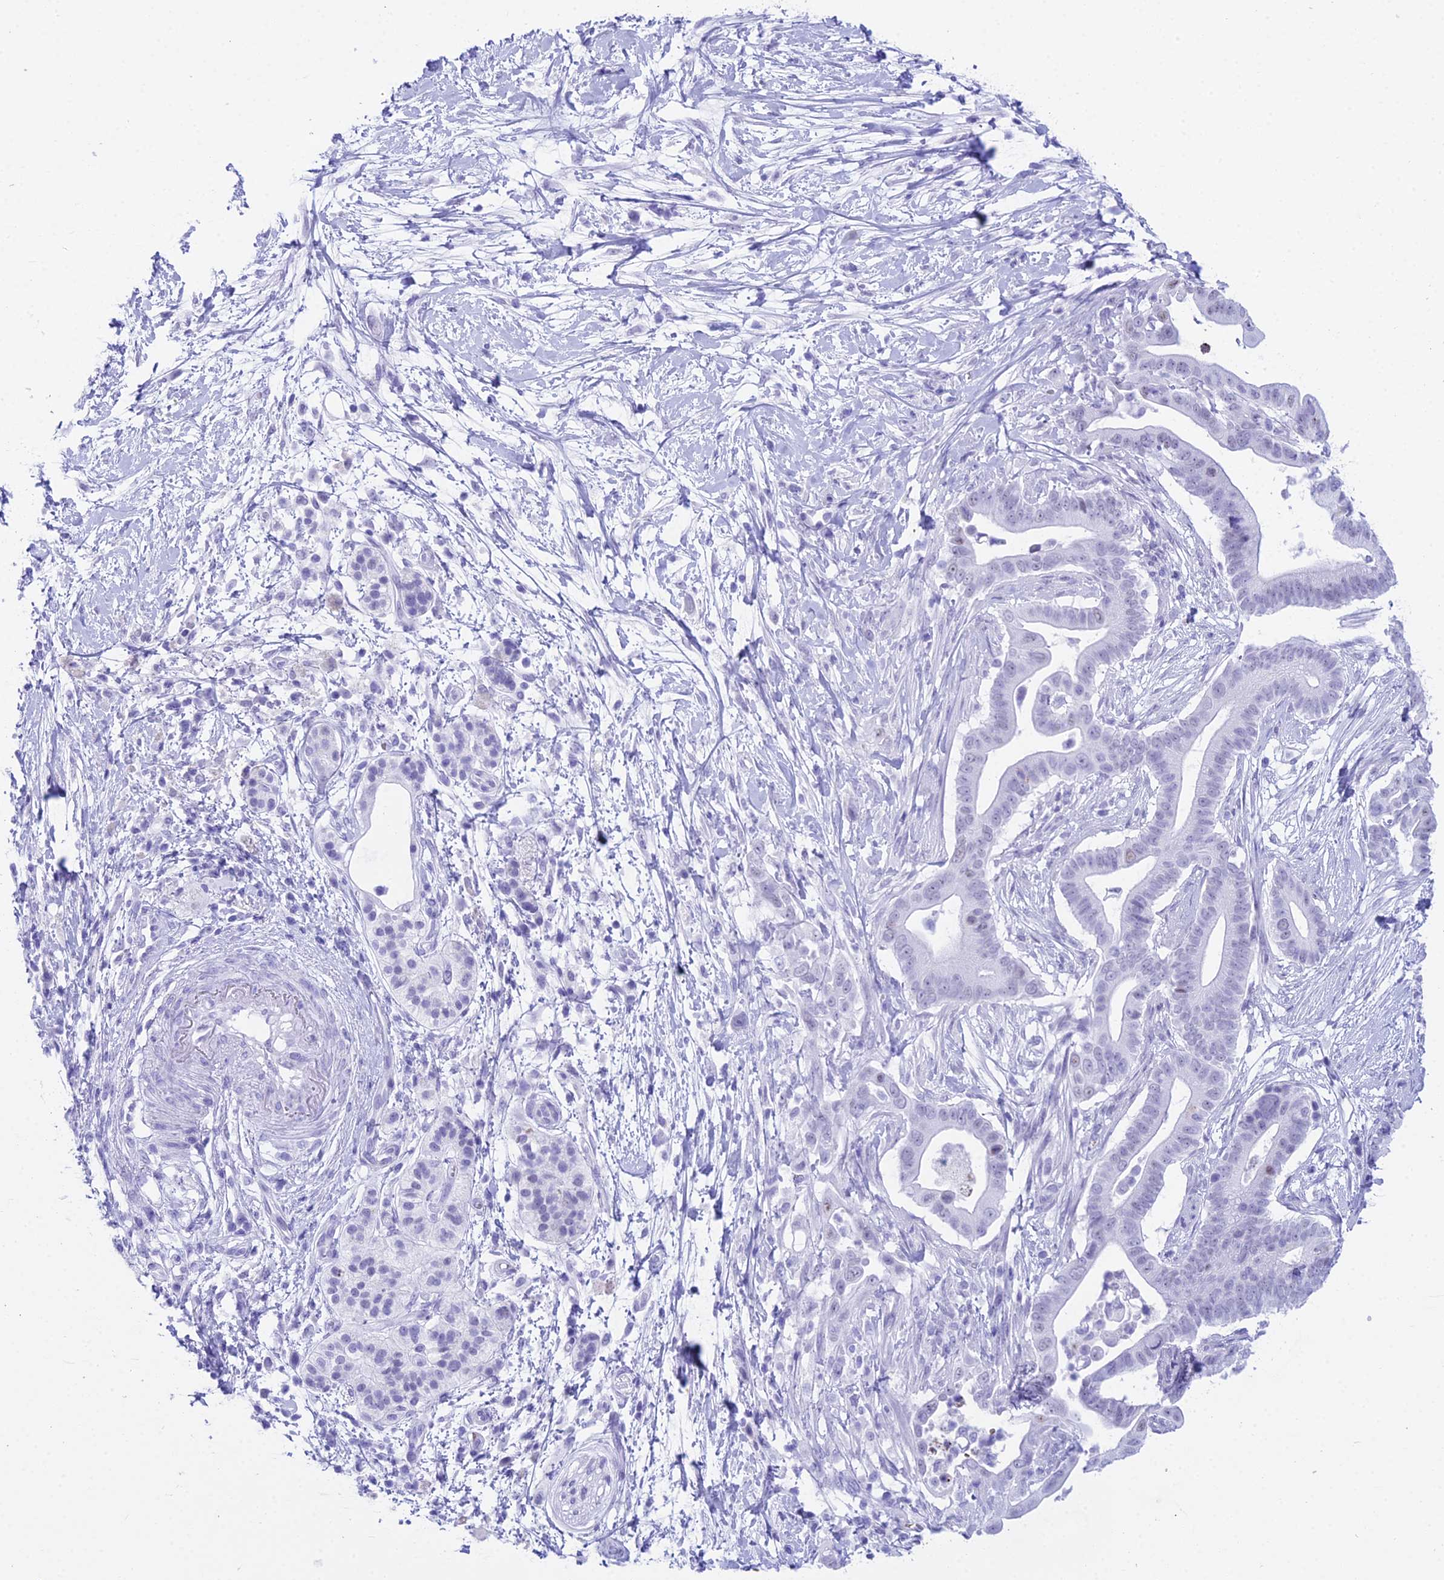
{"staining": {"intensity": "negative", "quantity": "none", "location": "none"}, "tissue": "pancreatic cancer", "cell_type": "Tumor cells", "image_type": "cancer", "snomed": [{"axis": "morphology", "description": "Adenocarcinoma, NOS"}, {"axis": "topography", "description": "Pancreas"}], "caption": "The micrograph reveals no staining of tumor cells in pancreatic cancer.", "gene": "RNPS1", "patient": {"sex": "male", "age": 68}}